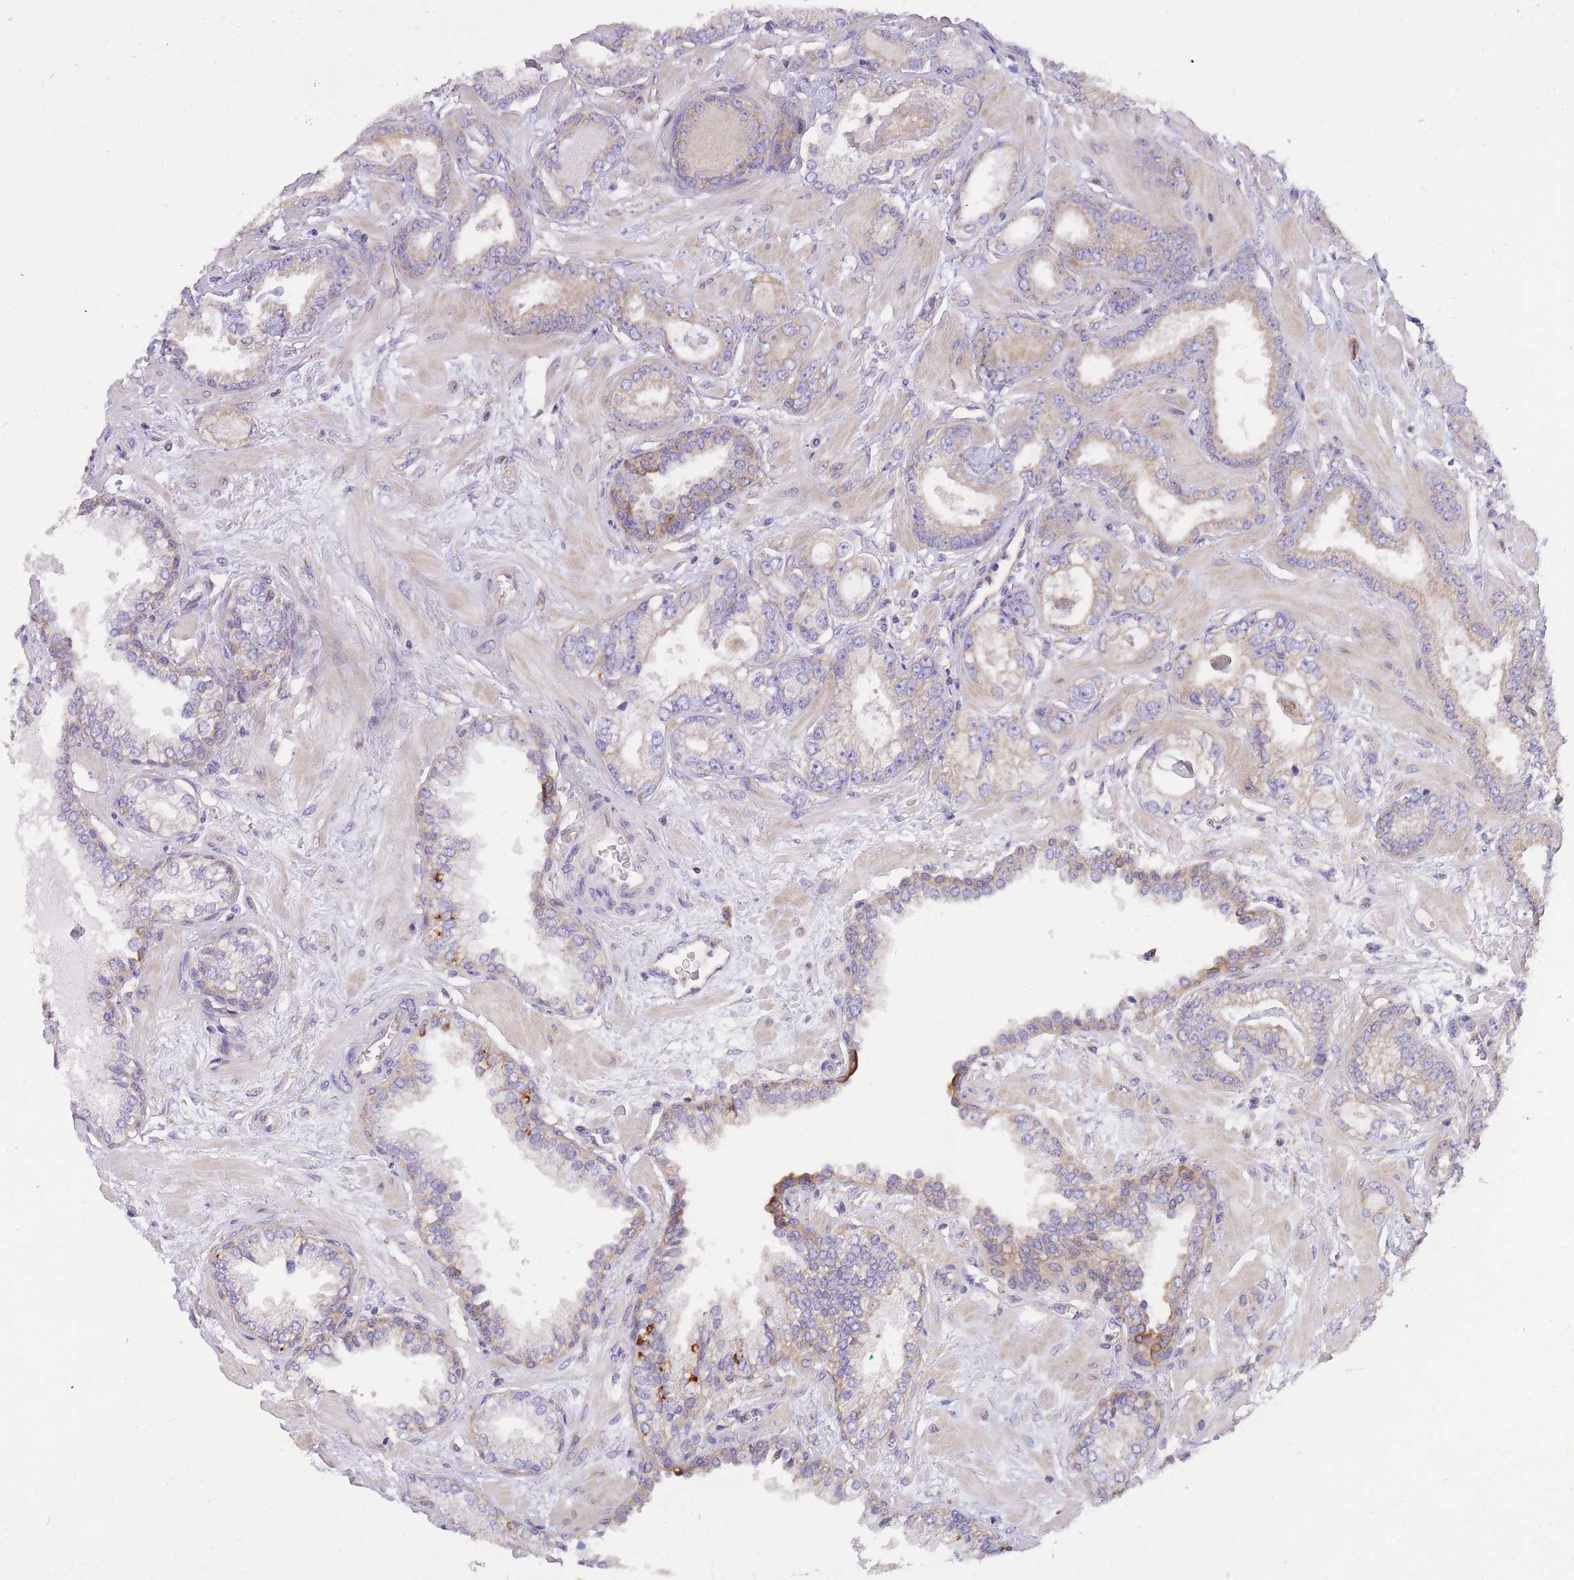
{"staining": {"intensity": "weak", "quantity": "25%-75%", "location": "cytoplasmic/membranous"}, "tissue": "prostate cancer", "cell_type": "Tumor cells", "image_type": "cancer", "snomed": [{"axis": "morphology", "description": "Adenocarcinoma, Low grade"}, {"axis": "topography", "description": "Prostate"}], "caption": "Prostate cancer (low-grade adenocarcinoma) stained for a protein (brown) demonstrates weak cytoplasmic/membranous positive positivity in about 25%-75% of tumor cells.", "gene": "GBP7", "patient": {"sex": "male", "age": 60}}